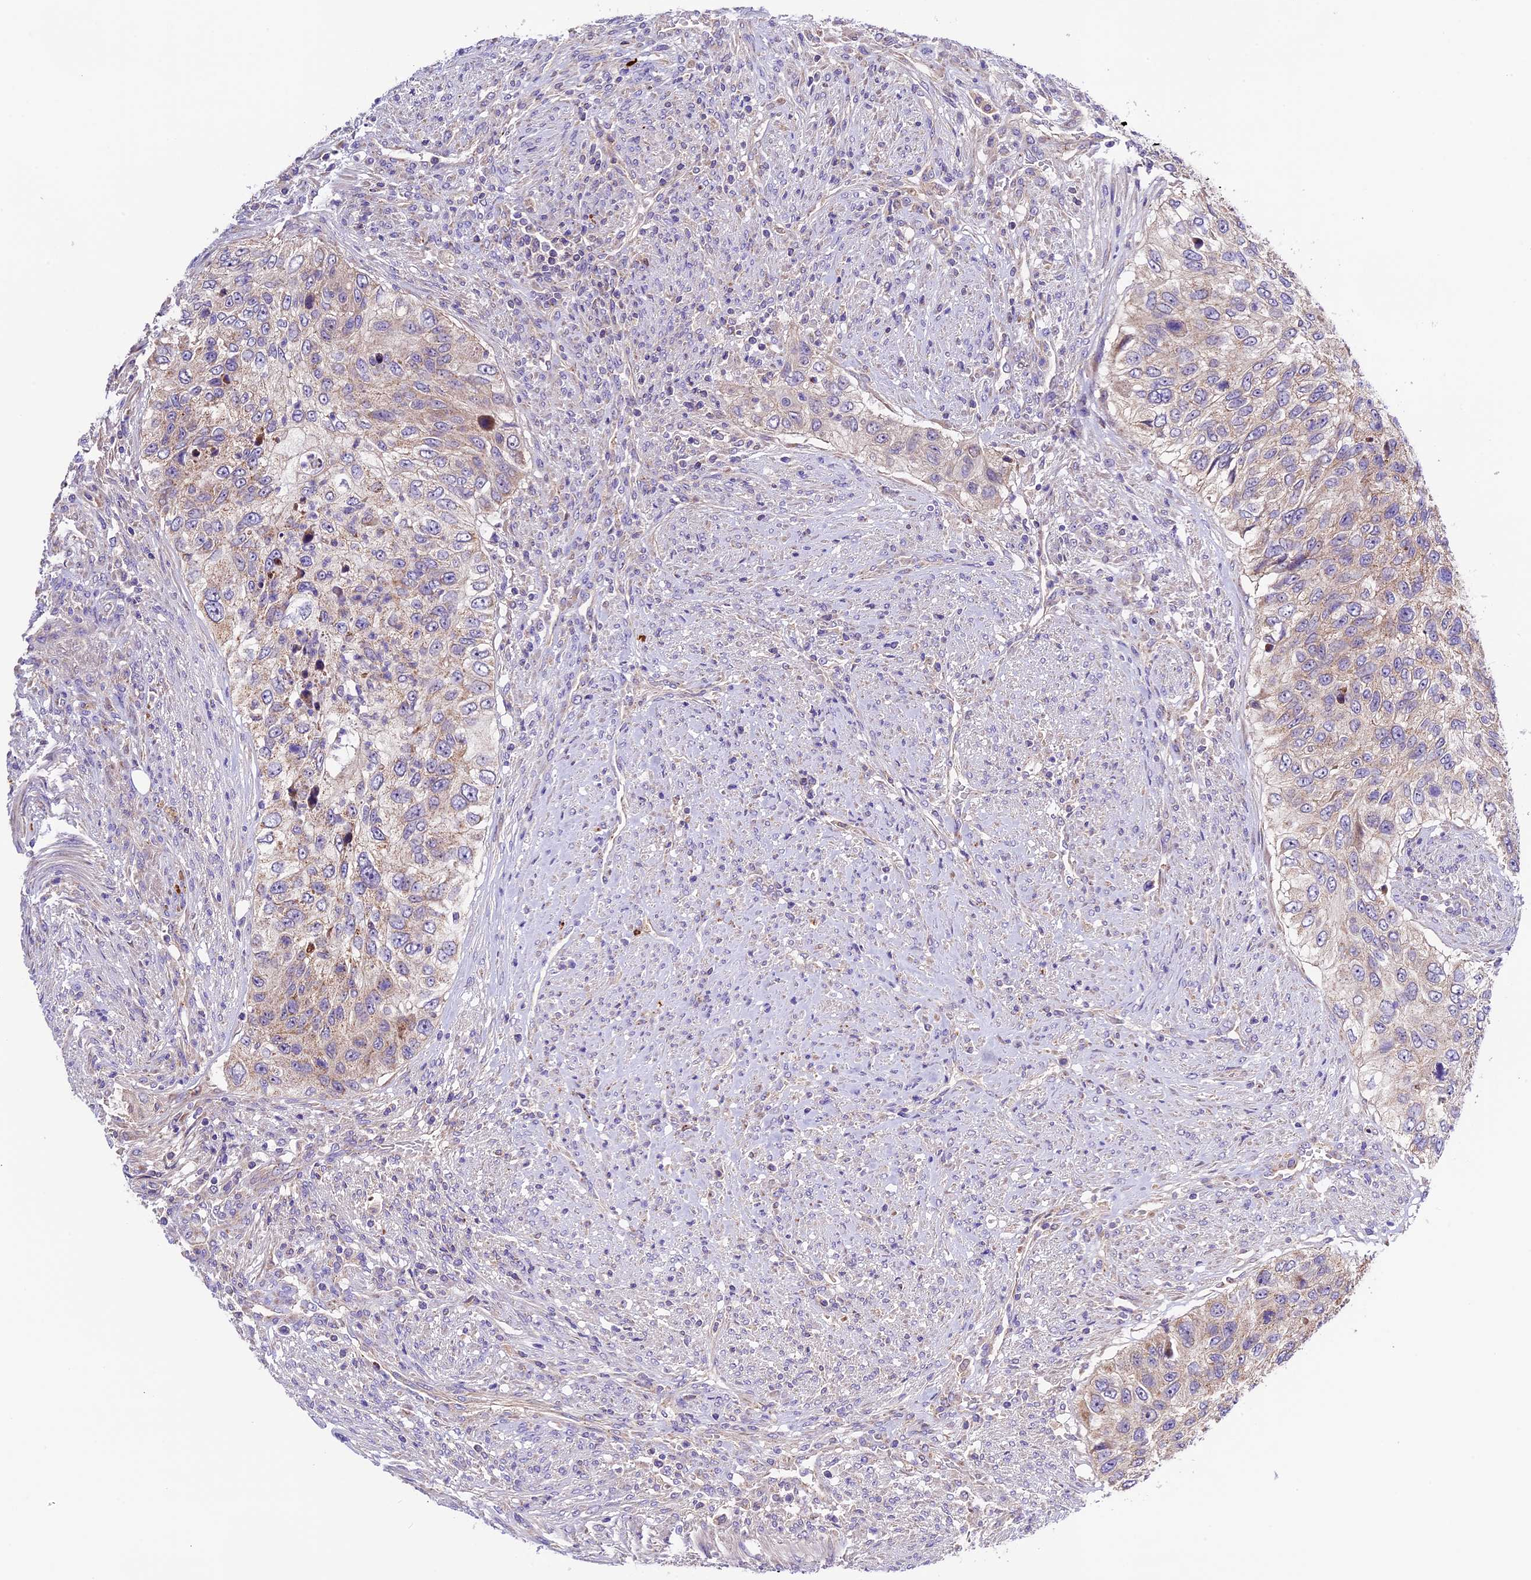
{"staining": {"intensity": "weak", "quantity": "25%-75%", "location": "cytoplasmic/membranous"}, "tissue": "urothelial cancer", "cell_type": "Tumor cells", "image_type": "cancer", "snomed": [{"axis": "morphology", "description": "Urothelial carcinoma, High grade"}, {"axis": "topography", "description": "Urinary bladder"}], "caption": "The photomicrograph demonstrates immunohistochemical staining of urothelial carcinoma (high-grade). There is weak cytoplasmic/membranous expression is appreciated in approximately 25%-75% of tumor cells.", "gene": "METTL22", "patient": {"sex": "female", "age": 60}}